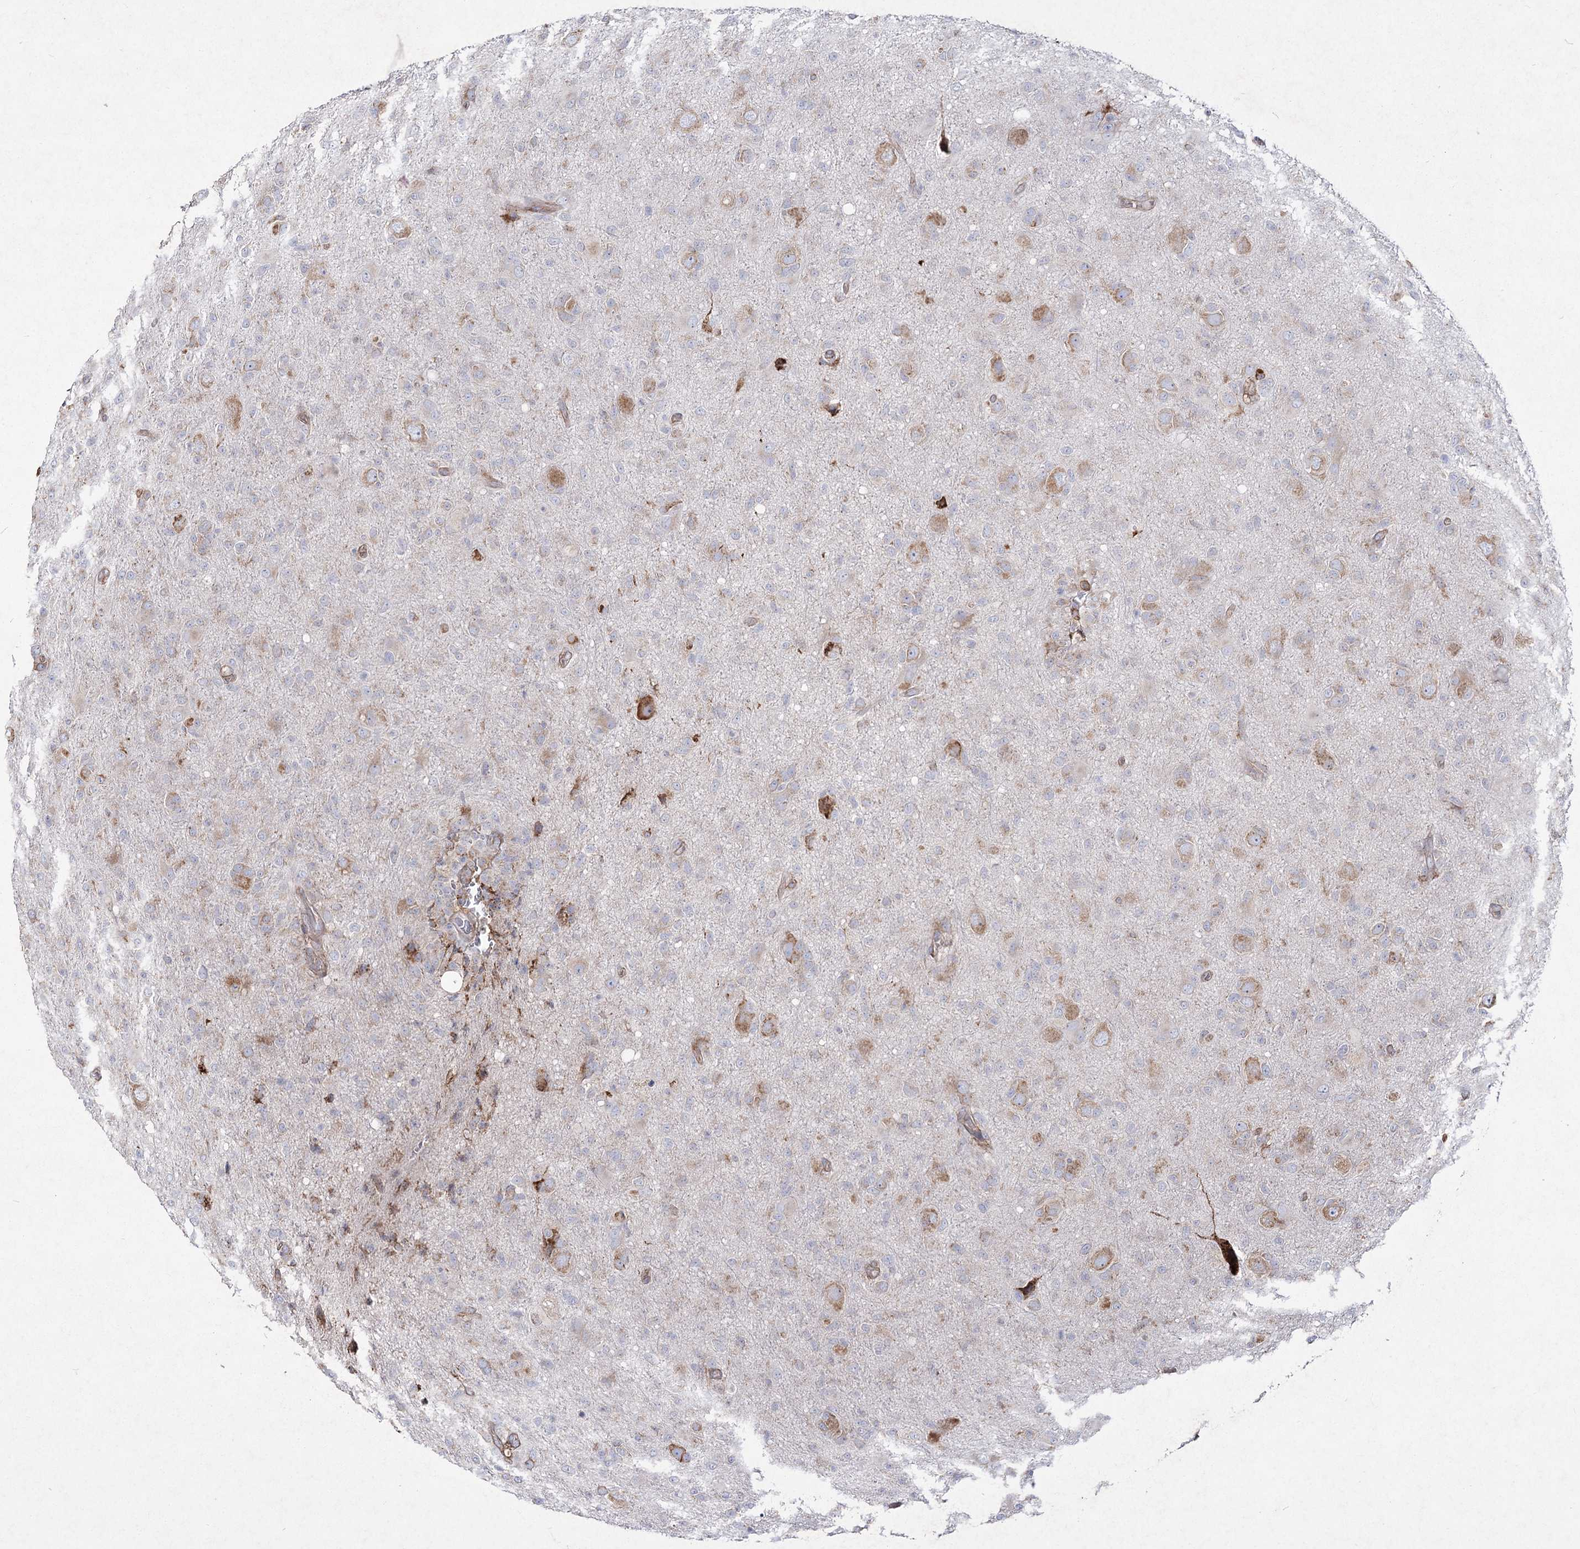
{"staining": {"intensity": "weak", "quantity": "<25%", "location": "cytoplasmic/membranous"}, "tissue": "glioma", "cell_type": "Tumor cells", "image_type": "cancer", "snomed": [{"axis": "morphology", "description": "Glioma, malignant, High grade"}, {"axis": "topography", "description": "Brain"}], "caption": "Immunohistochemical staining of malignant glioma (high-grade) shows no significant expression in tumor cells. (Brightfield microscopy of DAB IHC at high magnification).", "gene": "NHLRC2", "patient": {"sex": "female", "age": 57}}